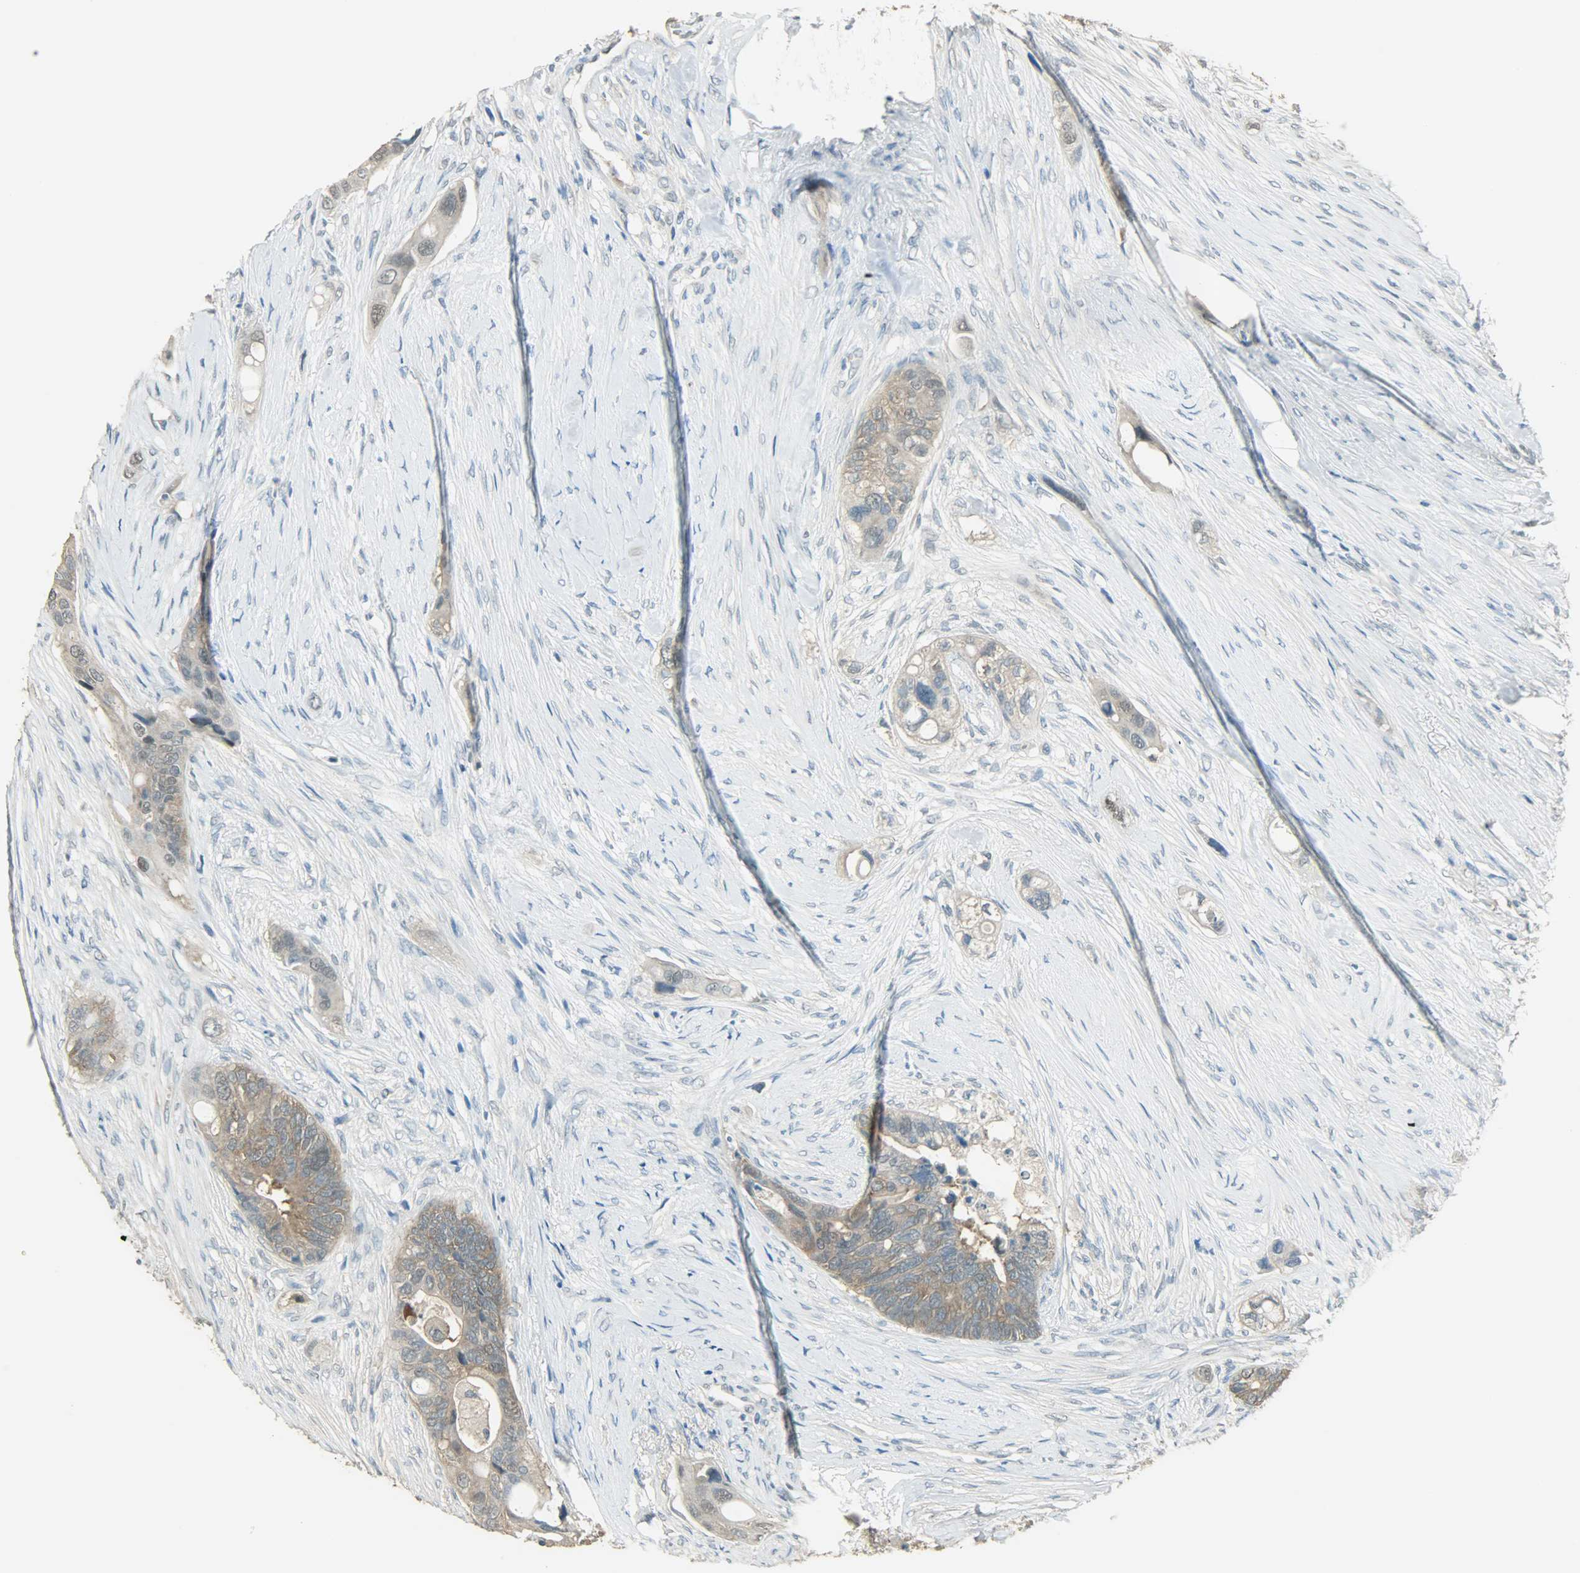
{"staining": {"intensity": "weak", "quantity": "25%-75%", "location": "cytoplasmic/membranous"}, "tissue": "colorectal cancer", "cell_type": "Tumor cells", "image_type": "cancer", "snomed": [{"axis": "morphology", "description": "Adenocarcinoma, NOS"}, {"axis": "topography", "description": "Colon"}], "caption": "Protein analysis of colorectal adenocarcinoma tissue exhibits weak cytoplasmic/membranous expression in approximately 25%-75% of tumor cells.", "gene": "PRMT5", "patient": {"sex": "female", "age": 57}}